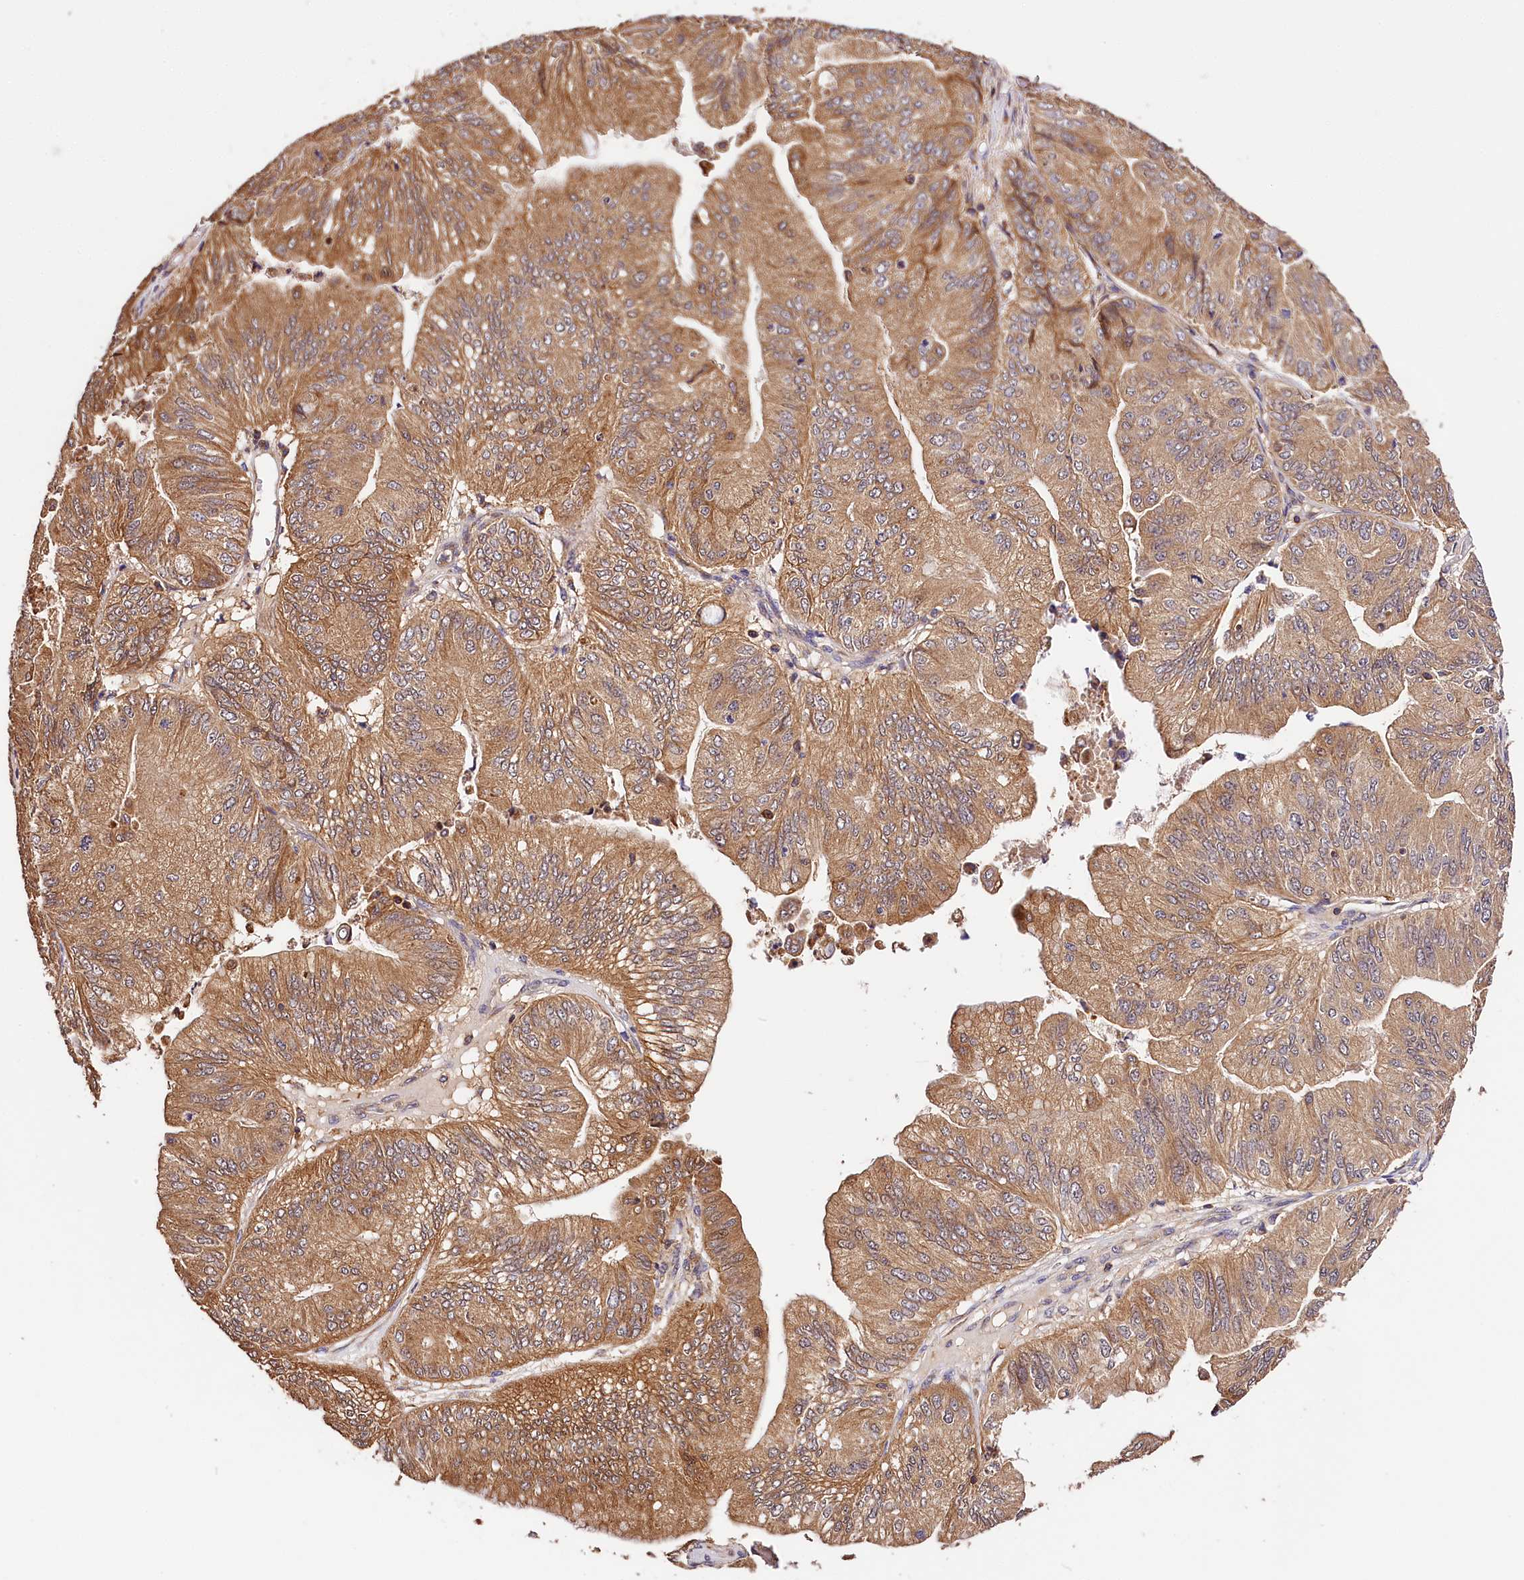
{"staining": {"intensity": "moderate", "quantity": ">75%", "location": "cytoplasmic/membranous"}, "tissue": "ovarian cancer", "cell_type": "Tumor cells", "image_type": "cancer", "snomed": [{"axis": "morphology", "description": "Cystadenocarcinoma, mucinous, NOS"}, {"axis": "topography", "description": "Ovary"}], "caption": "The immunohistochemical stain shows moderate cytoplasmic/membranous positivity in tumor cells of ovarian cancer tissue.", "gene": "KPTN", "patient": {"sex": "female", "age": 61}}